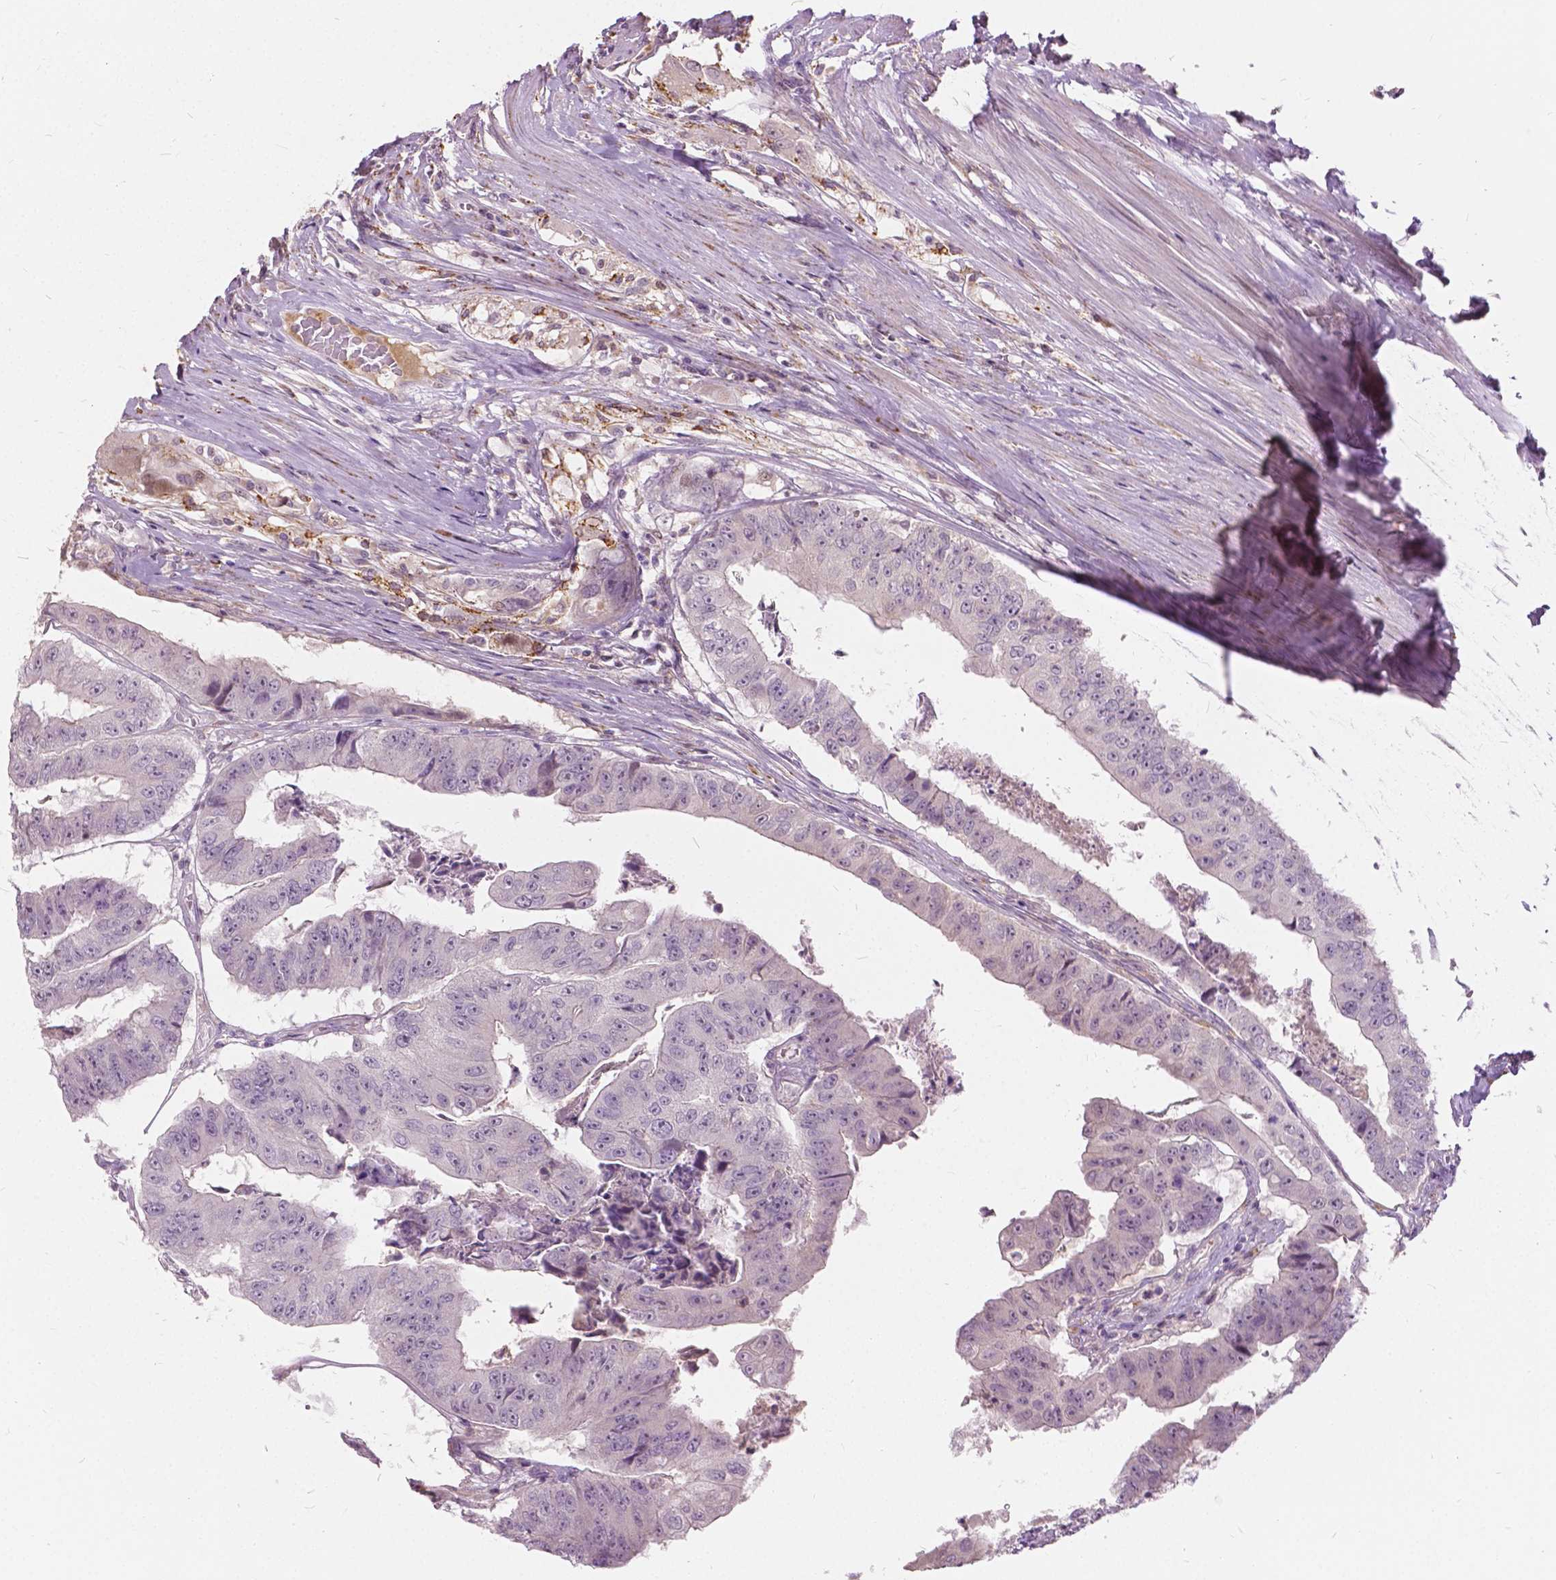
{"staining": {"intensity": "negative", "quantity": "none", "location": "none"}, "tissue": "colorectal cancer", "cell_type": "Tumor cells", "image_type": "cancer", "snomed": [{"axis": "morphology", "description": "Adenocarcinoma, NOS"}, {"axis": "topography", "description": "Colon"}], "caption": "A micrograph of human colorectal adenocarcinoma is negative for staining in tumor cells.", "gene": "DLX6", "patient": {"sex": "female", "age": 67}}